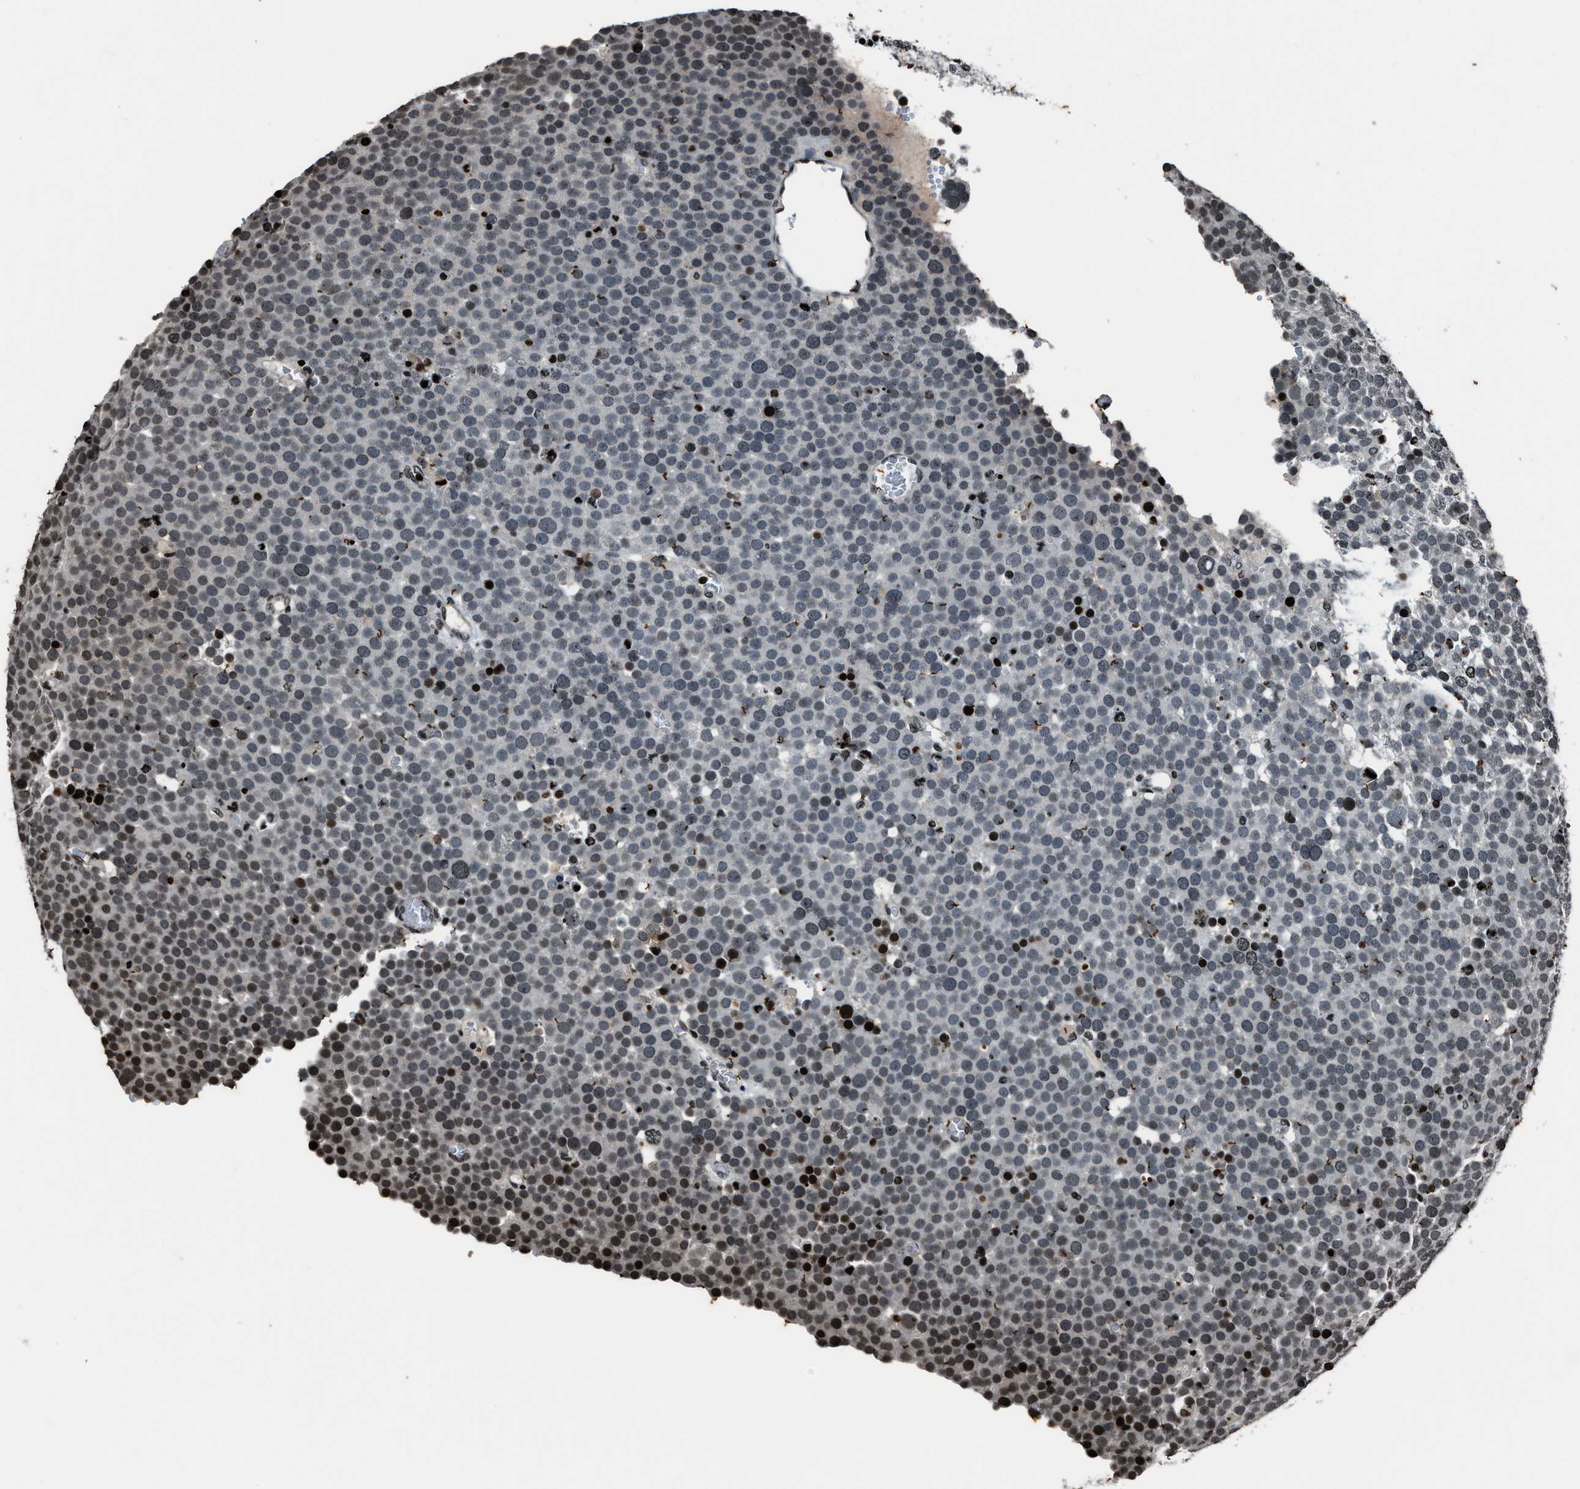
{"staining": {"intensity": "strong", "quantity": "<25%", "location": "nuclear"}, "tissue": "testis cancer", "cell_type": "Tumor cells", "image_type": "cancer", "snomed": [{"axis": "morphology", "description": "Seminoma, NOS"}, {"axis": "topography", "description": "Testis"}], "caption": "Immunohistochemistry (IHC) image of human testis cancer (seminoma) stained for a protein (brown), which shows medium levels of strong nuclear expression in approximately <25% of tumor cells.", "gene": "H4C1", "patient": {"sex": "male", "age": 71}}